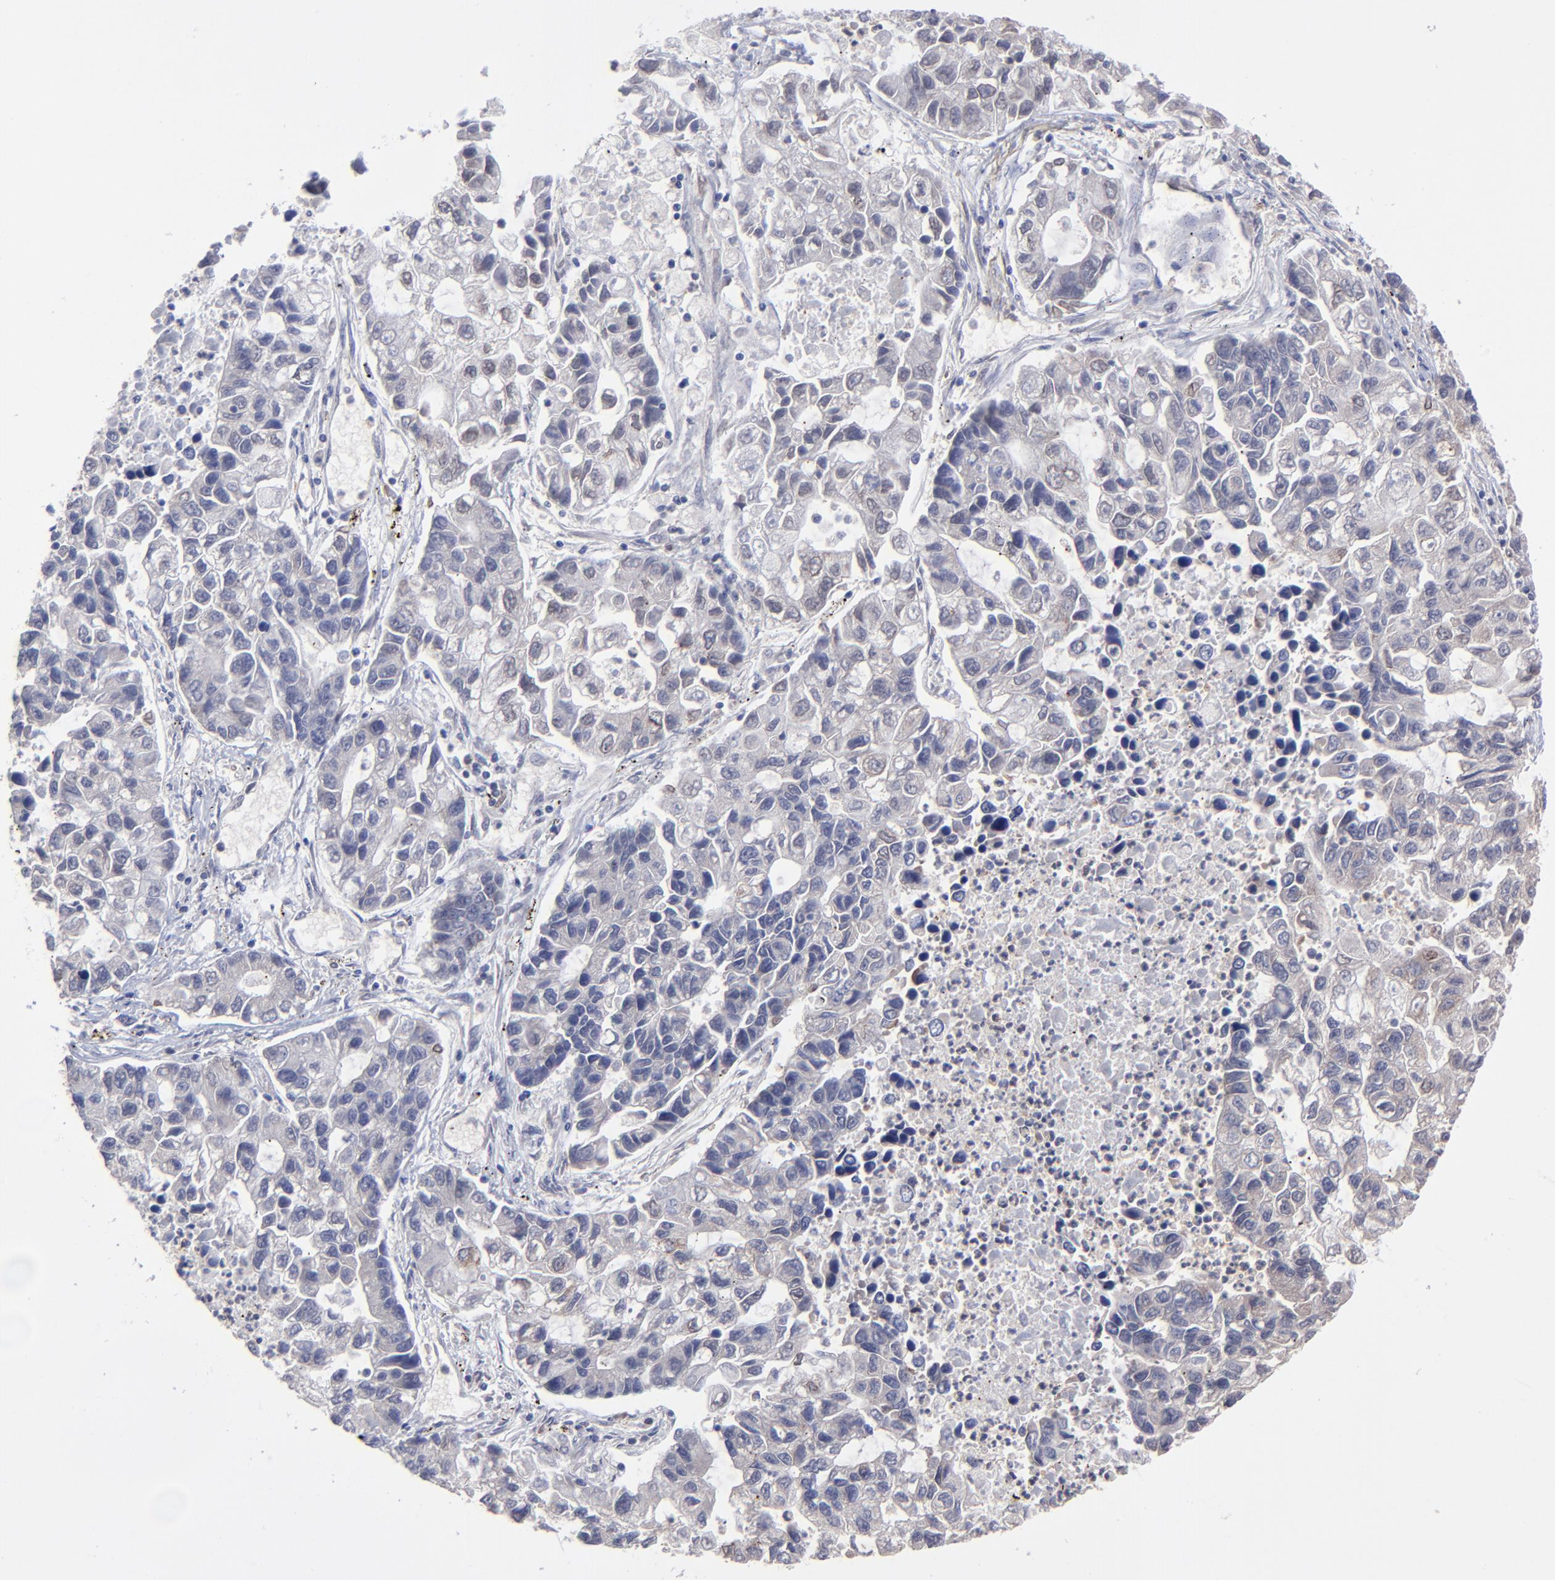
{"staining": {"intensity": "weak", "quantity": "<25%", "location": "cytoplasmic/membranous"}, "tissue": "lung cancer", "cell_type": "Tumor cells", "image_type": "cancer", "snomed": [{"axis": "morphology", "description": "Adenocarcinoma, NOS"}, {"axis": "topography", "description": "Lung"}], "caption": "Tumor cells show no significant protein staining in lung cancer.", "gene": "ZNF419", "patient": {"sex": "female", "age": 51}}